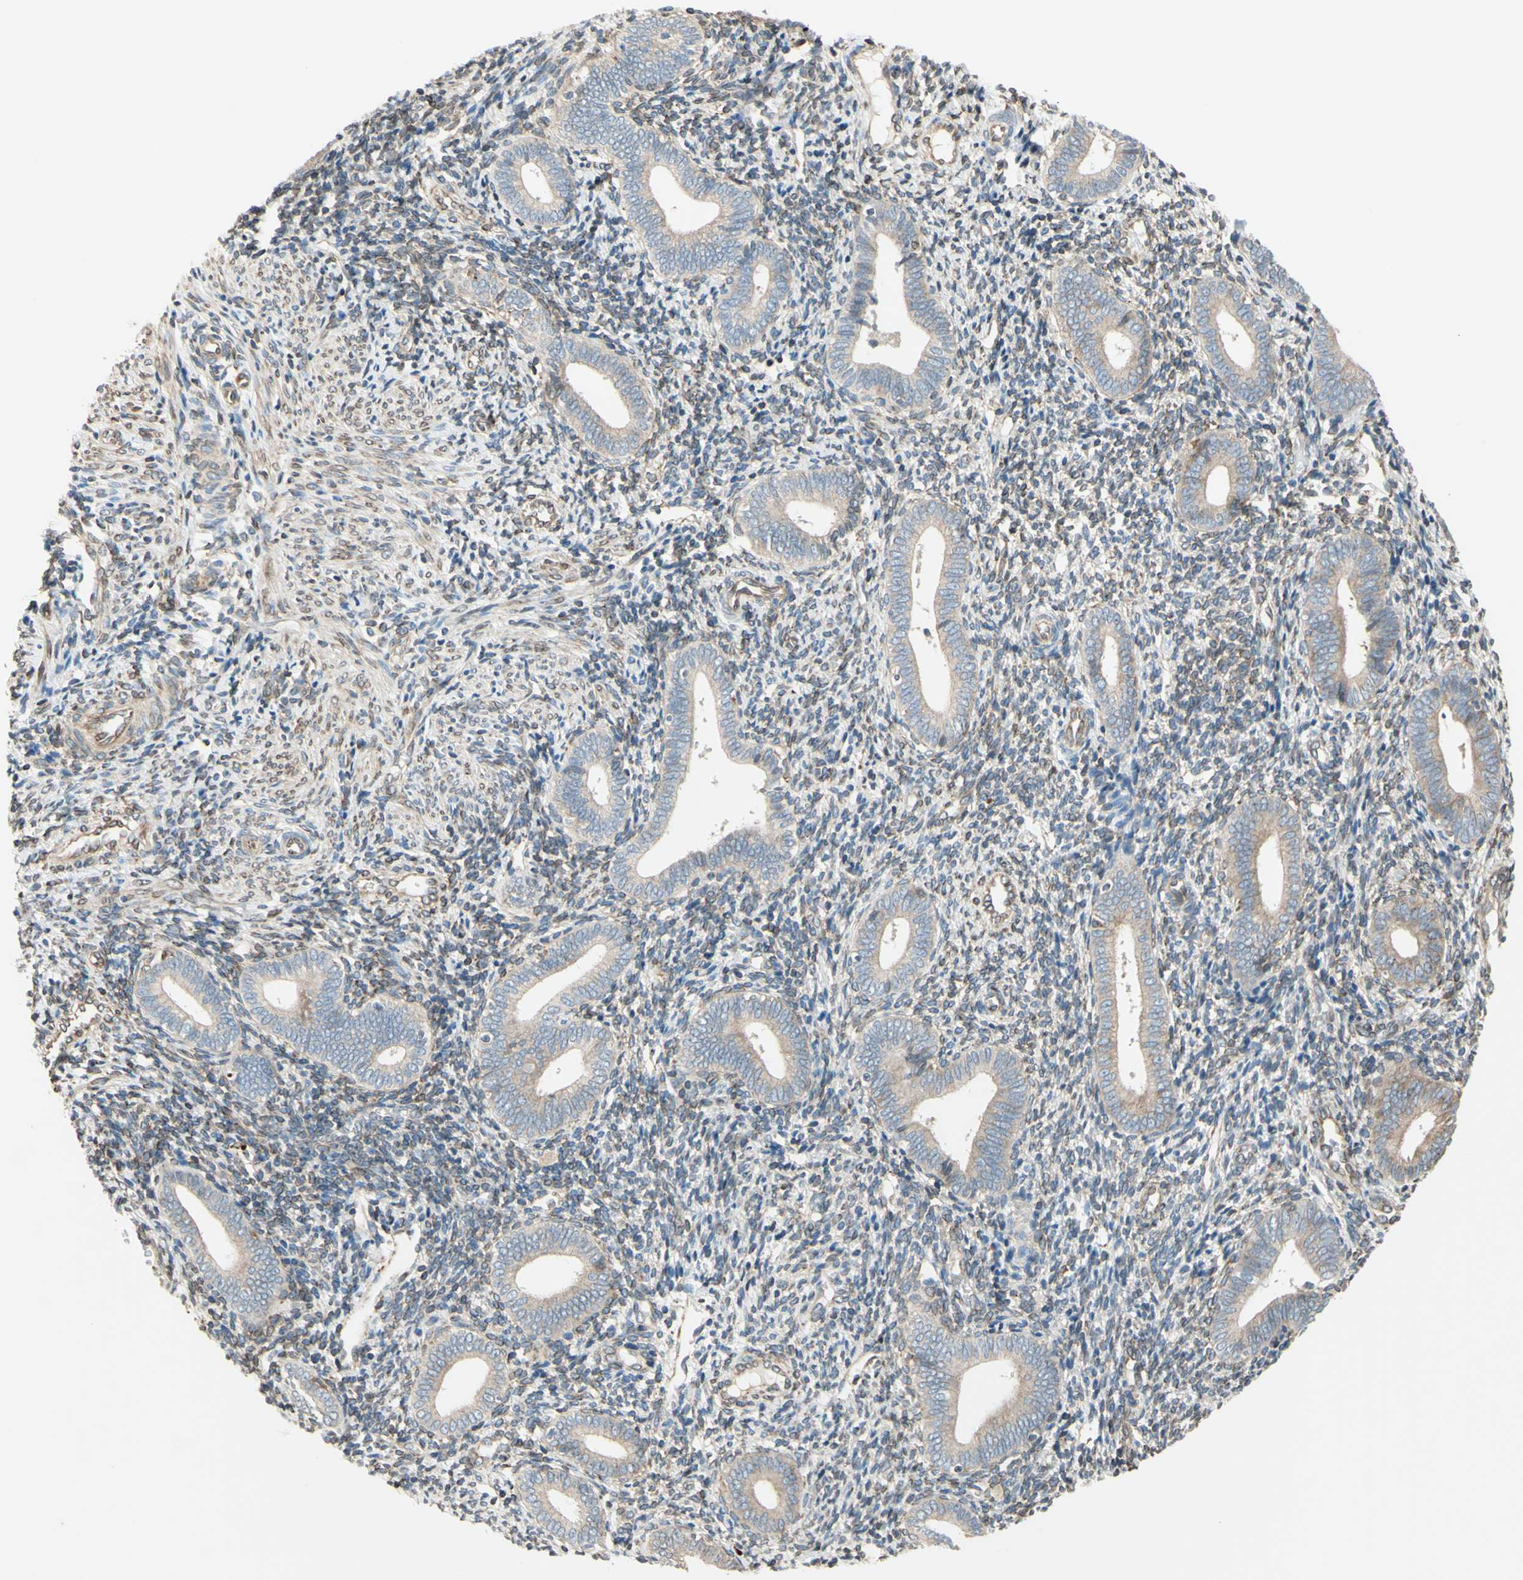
{"staining": {"intensity": "weak", "quantity": ">75%", "location": "cytoplasmic/membranous"}, "tissue": "endometrium", "cell_type": "Cells in endometrial stroma", "image_type": "normal", "snomed": [{"axis": "morphology", "description": "Normal tissue, NOS"}, {"axis": "topography", "description": "Endometrium"}], "caption": "Endometrium stained with a brown dye demonstrates weak cytoplasmic/membranous positive expression in about >75% of cells in endometrial stroma.", "gene": "TRAF2", "patient": {"sex": "female", "age": 42}}